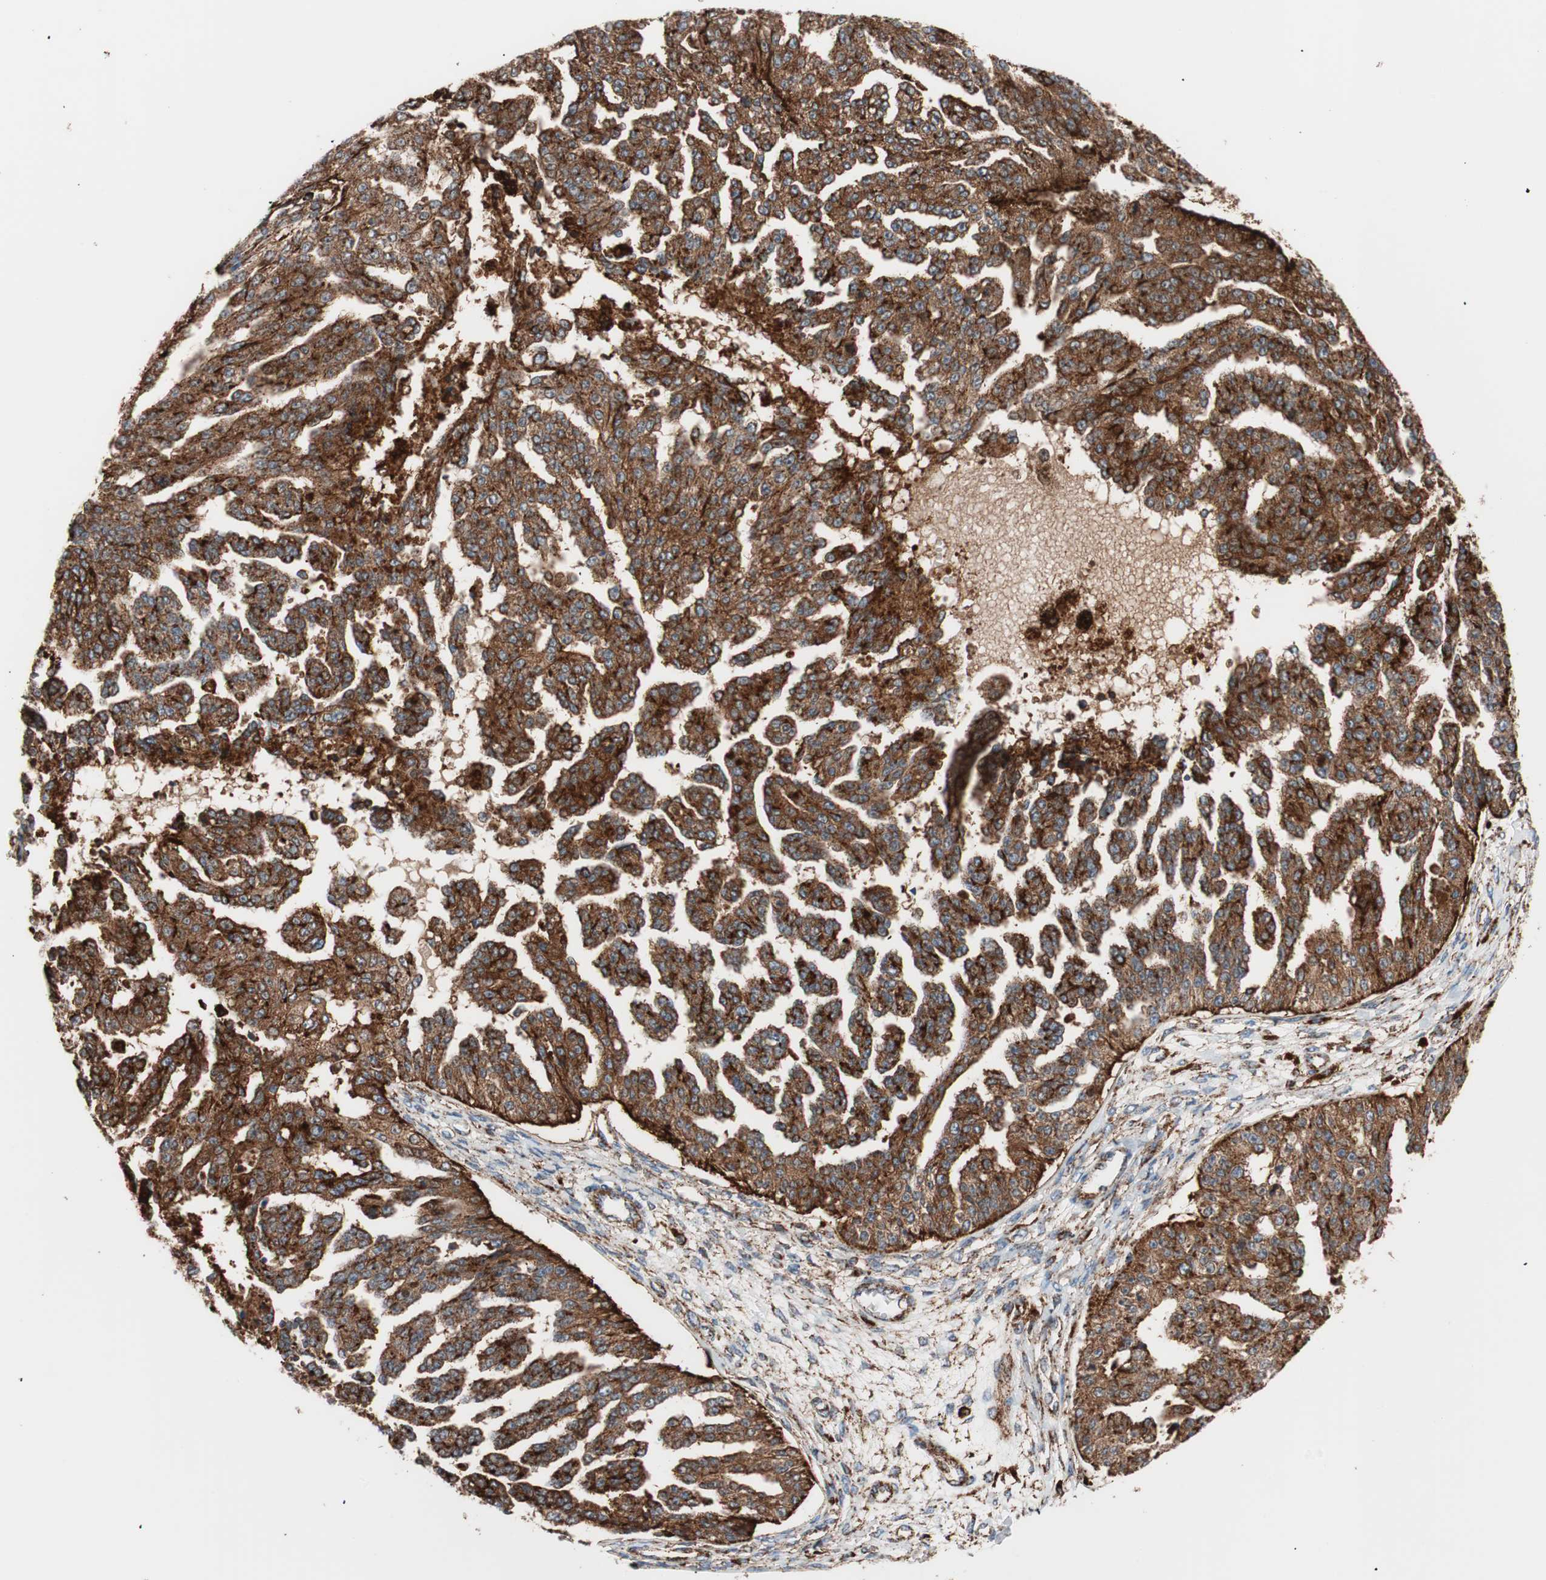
{"staining": {"intensity": "strong", "quantity": ">75%", "location": "cytoplasmic/membranous"}, "tissue": "ovarian cancer", "cell_type": "Tumor cells", "image_type": "cancer", "snomed": [{"axis": "morphology", "description": "Cystadenocarcinoma, serous, NOS"}, {"axis": "topography", "description": "Ovary"}], "caption": "Ovarian cancer (serous cystadenocarcinoma) stained with DAB (3,3'-diaminobenzidine) IHC displays high levels of strong cytoplasmic/membranous expression in approximately >75% of tumor cells. (IHC, brightfield microscopy, high magnification).", "gene": "LAMP1", "patient": {"sex": "female", "age": 58}}